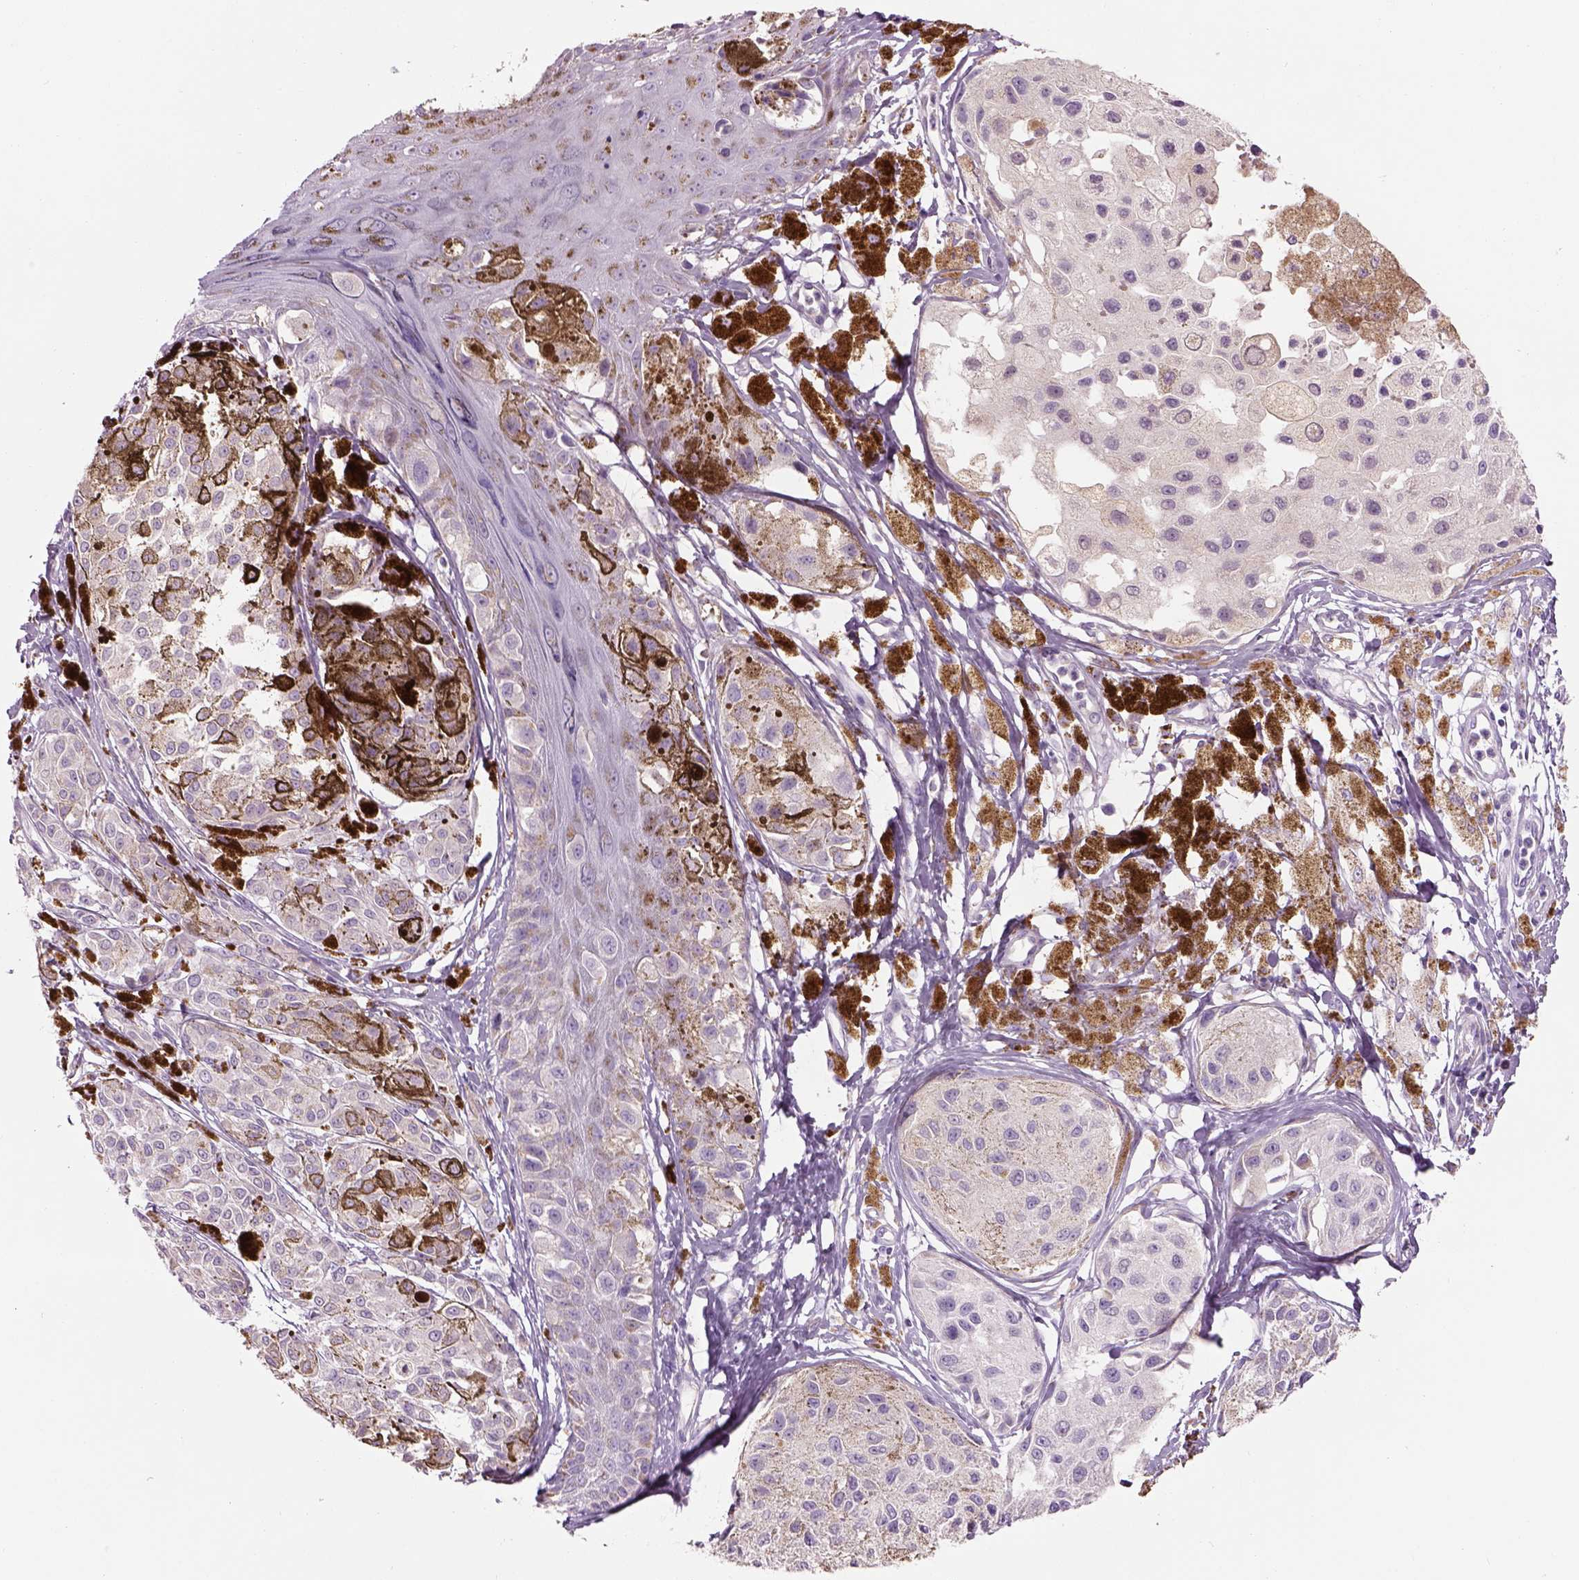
{"staining": {"intensity": "moderate", "quantity": "<25%", "location": "cytoplasmic/membranous"}, "tissue": "melanoma", "cell_type": "Tumor cells", "image_type": "cancer", "snomed": [{"axis": "morphology", "description": "Malignant melanoma, NOS"}, {"axis": "topography", "description": "Skin"}], "caption": "Malignant melanoma stained for a protein shows moderate cytoplasmic/membranous positivity in tumor cells. Immunohistochemistry (ihc) stains the protein in brown and the nuclei are stained blue.", "gene": "IFT52", "patient": {"sex": "female", "age": 38}}